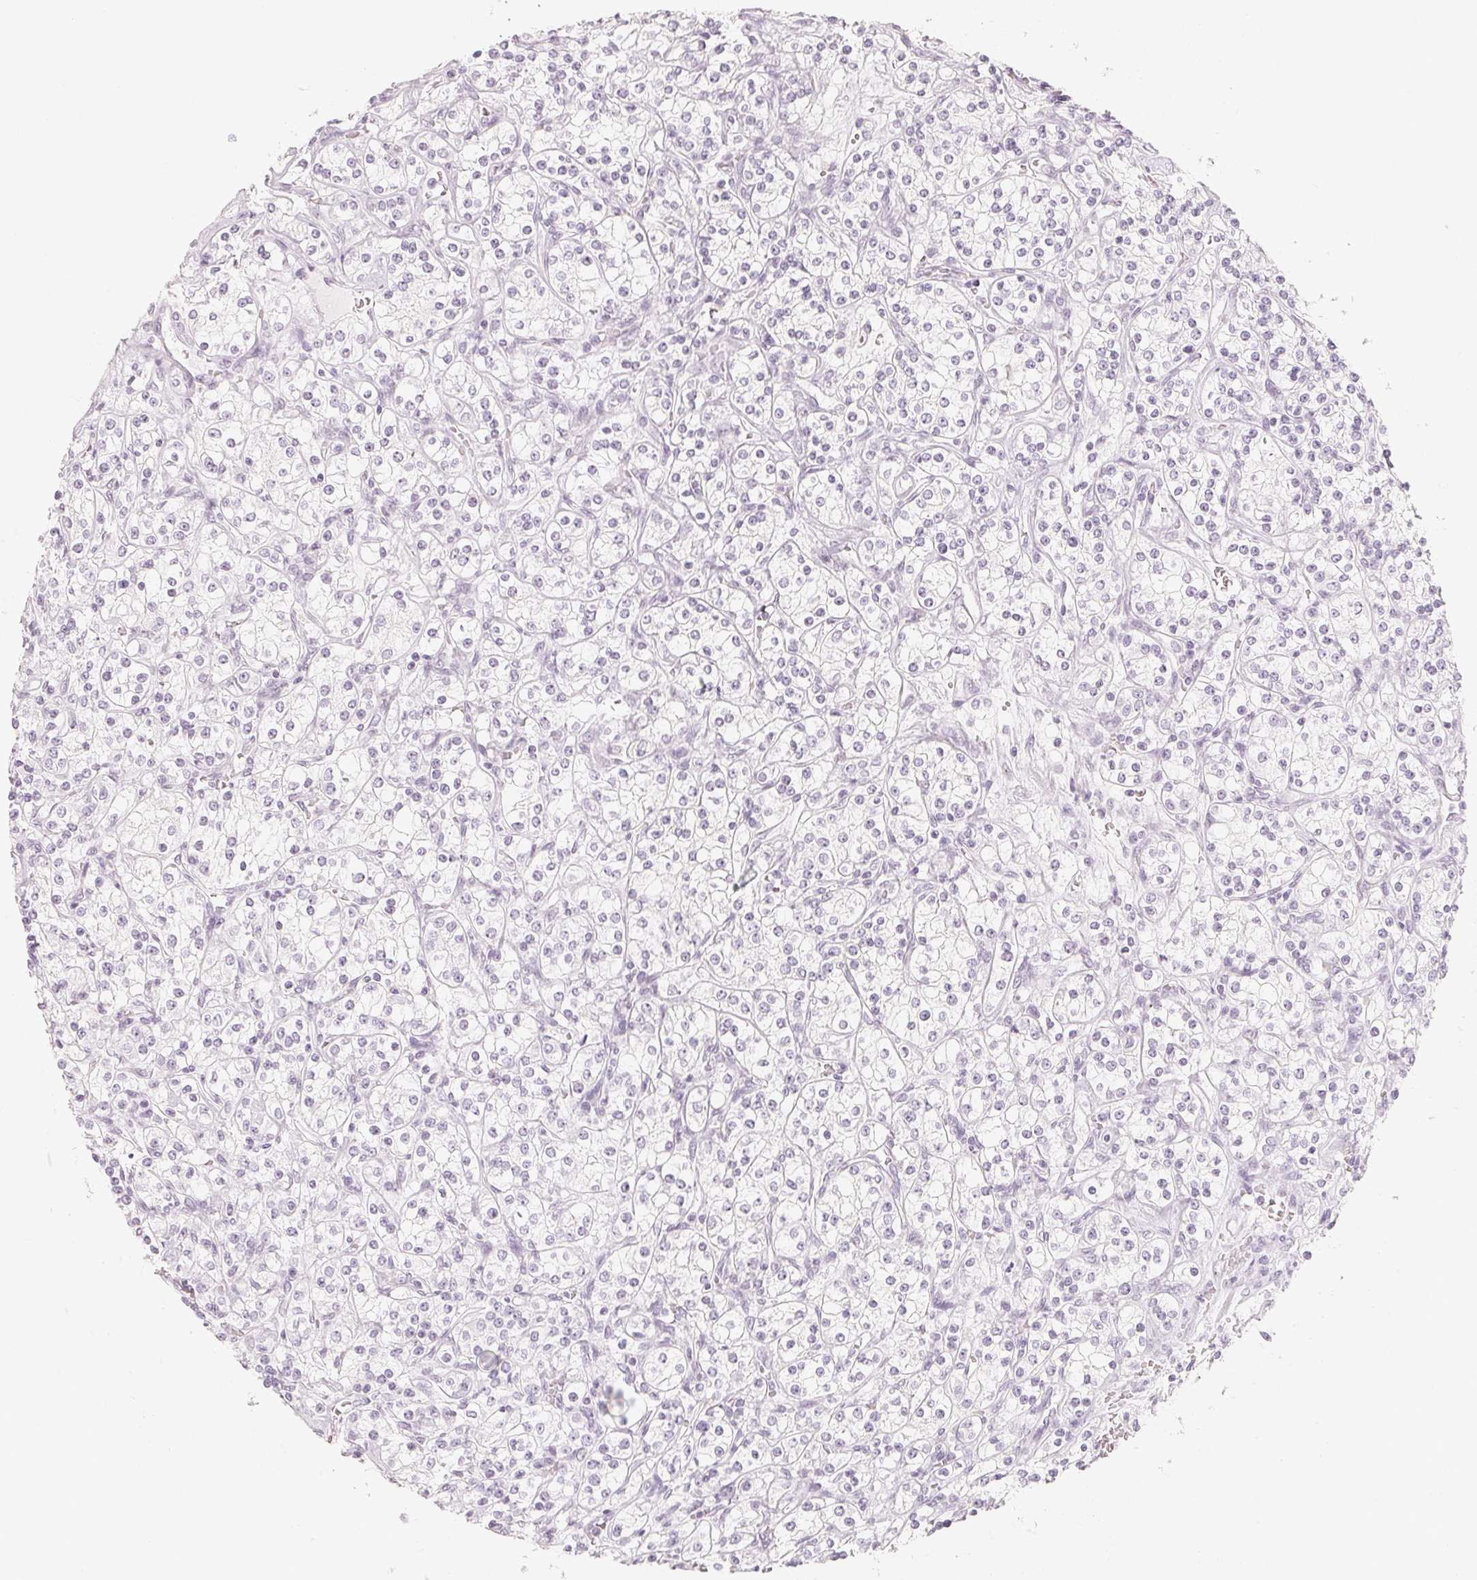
{"staining": {"intensity": "negative", "quantity": "none", "location": "none"}, "tissue": "renal cancer", "cell_type": "Tumor cells", "image_type": "cancer", "snomed": [{"axis": "morphology", "description": "Adenocarcinoma, NOS"}, {"axis": "topography", "description": "Kidney"}], "caption": "Immunohistochemistry photomicrograph of renal cancer (adenocarcinoma) stained for a protein (brown), which reveals no positivity in tumor cells. (Brightfield microscopy of DAB (3,3'-diaminobenzidine) IHC at high magnification).", "gene": "SLC22A8", "patient": {"sex": "male", "age": 77}}